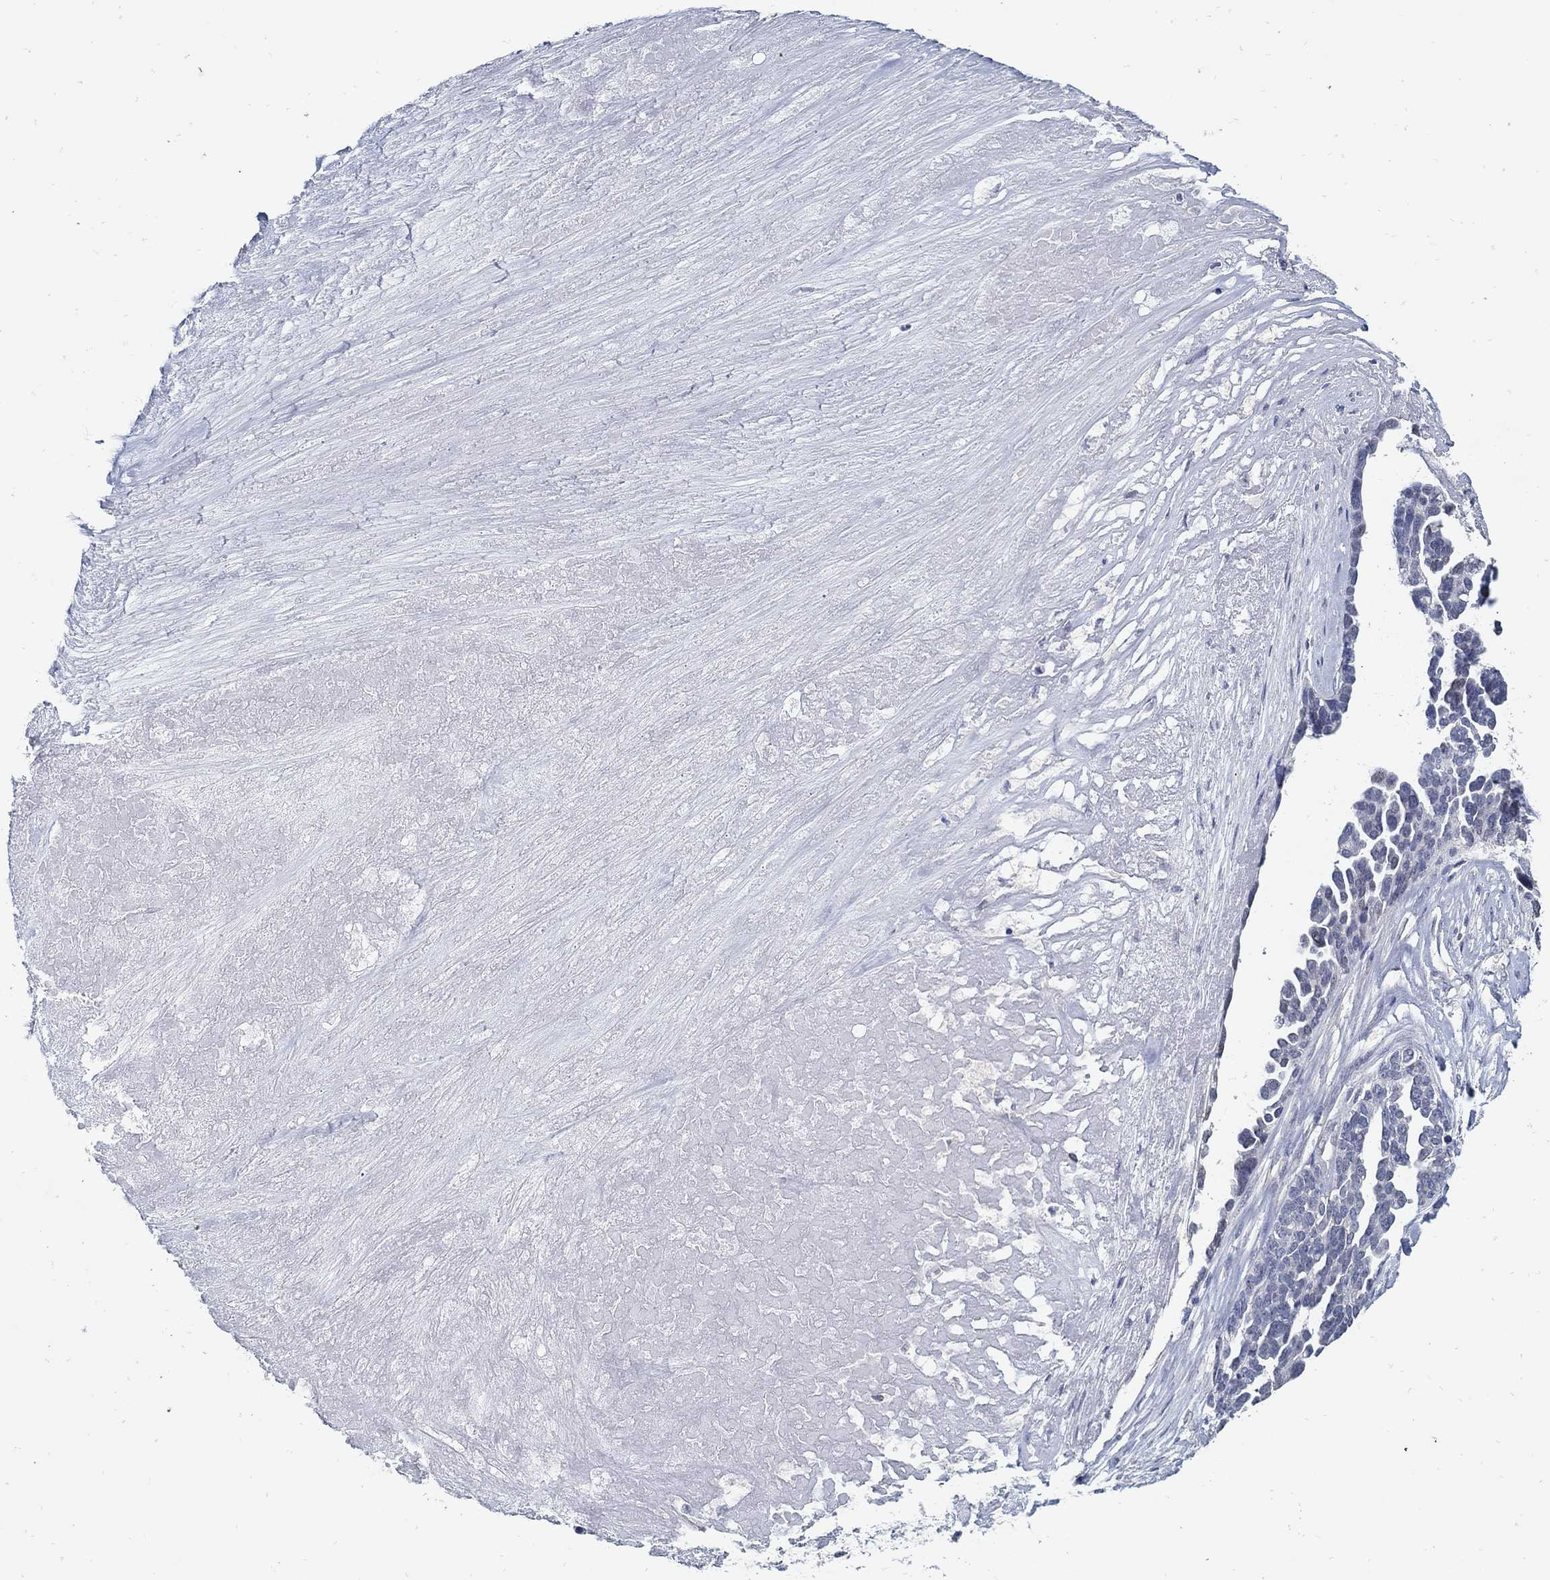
{"staining": {"intensity": "negative", "quantity": "none", "location": "none"}, "tissue": "ovarian cancer", "cell_type": "Tumor cells", "image_type": "cancer", "snomed": [{"axis": "morphology", "description": "Cystadenocarcinoma, serous, NOS"}, {"axis": "topography", "description": "Ovary"}], "caption": "The histopathology image reveals no staining of tumor cells in serous cystadenocarcinoma (ovarian). (DAB (3,3'-diaminobenzidine) immunohistochemistry with hematoxylin counter stain).", "gene": "USP29", "patient": {"sex": "female", "age": 54}}